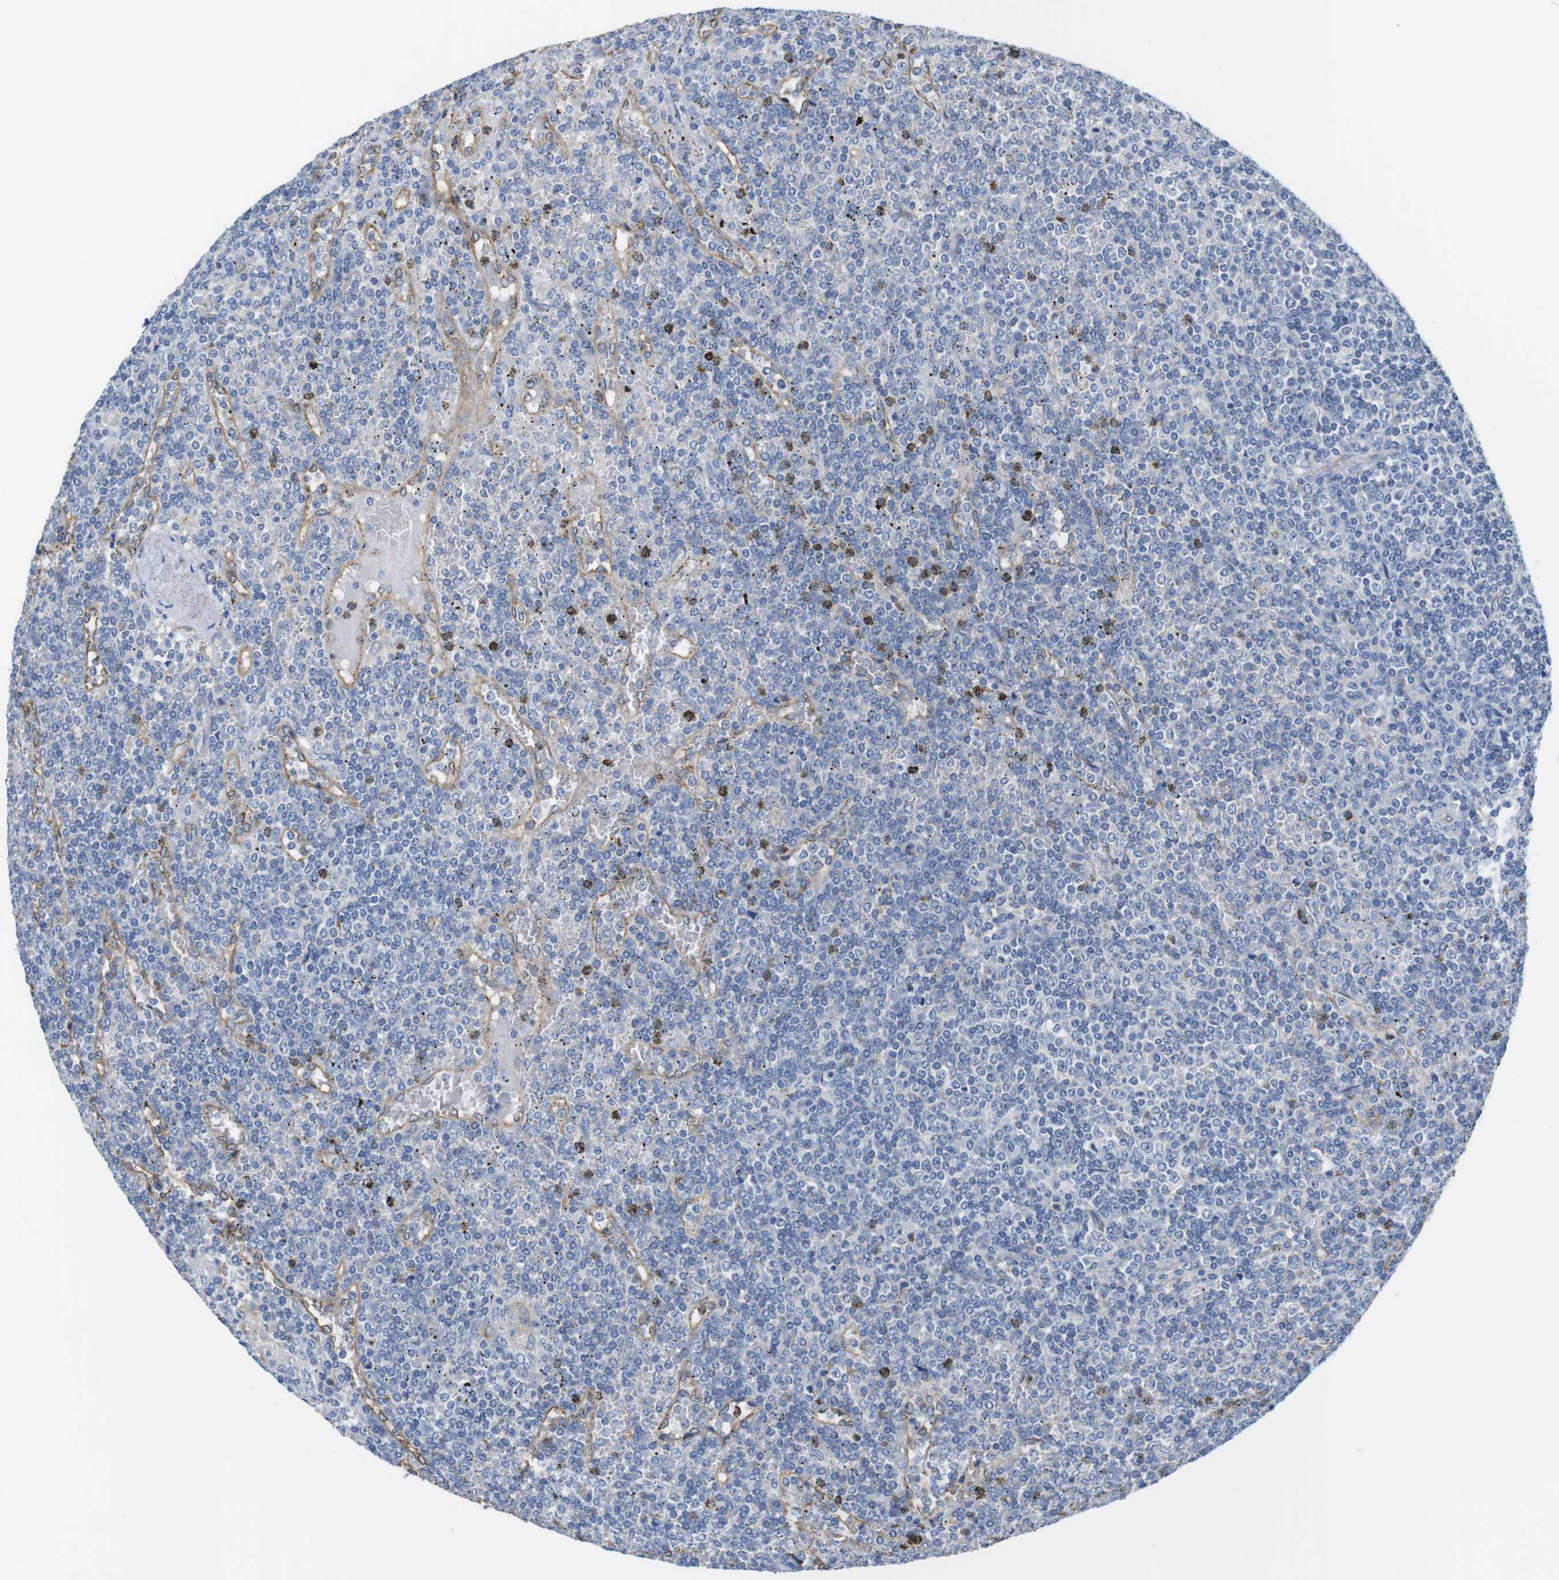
{"staining": {"intensity": "negative", "quantity": "none", "location": "none"}, "tissue": "lymphoma", "cell_type": "Tumor cells", "image_type": "cancer", "snomed": [{"axis": "morphology", "description": "Malignant lymphoma, non-Hodgkin's type, Low grade"}, {"axis": "topography", "description": "Spleen"}], "caption": "High magnification brightfield microscopy of low-grade malignant lymphoma, non-Hodgkin's type stained with DAB (brown) and counterstained with hematoxylin (blue): tumor cells show no significant positivity.", "gene": "CDH8", "patient": {"sex": "female", "age": 19}}